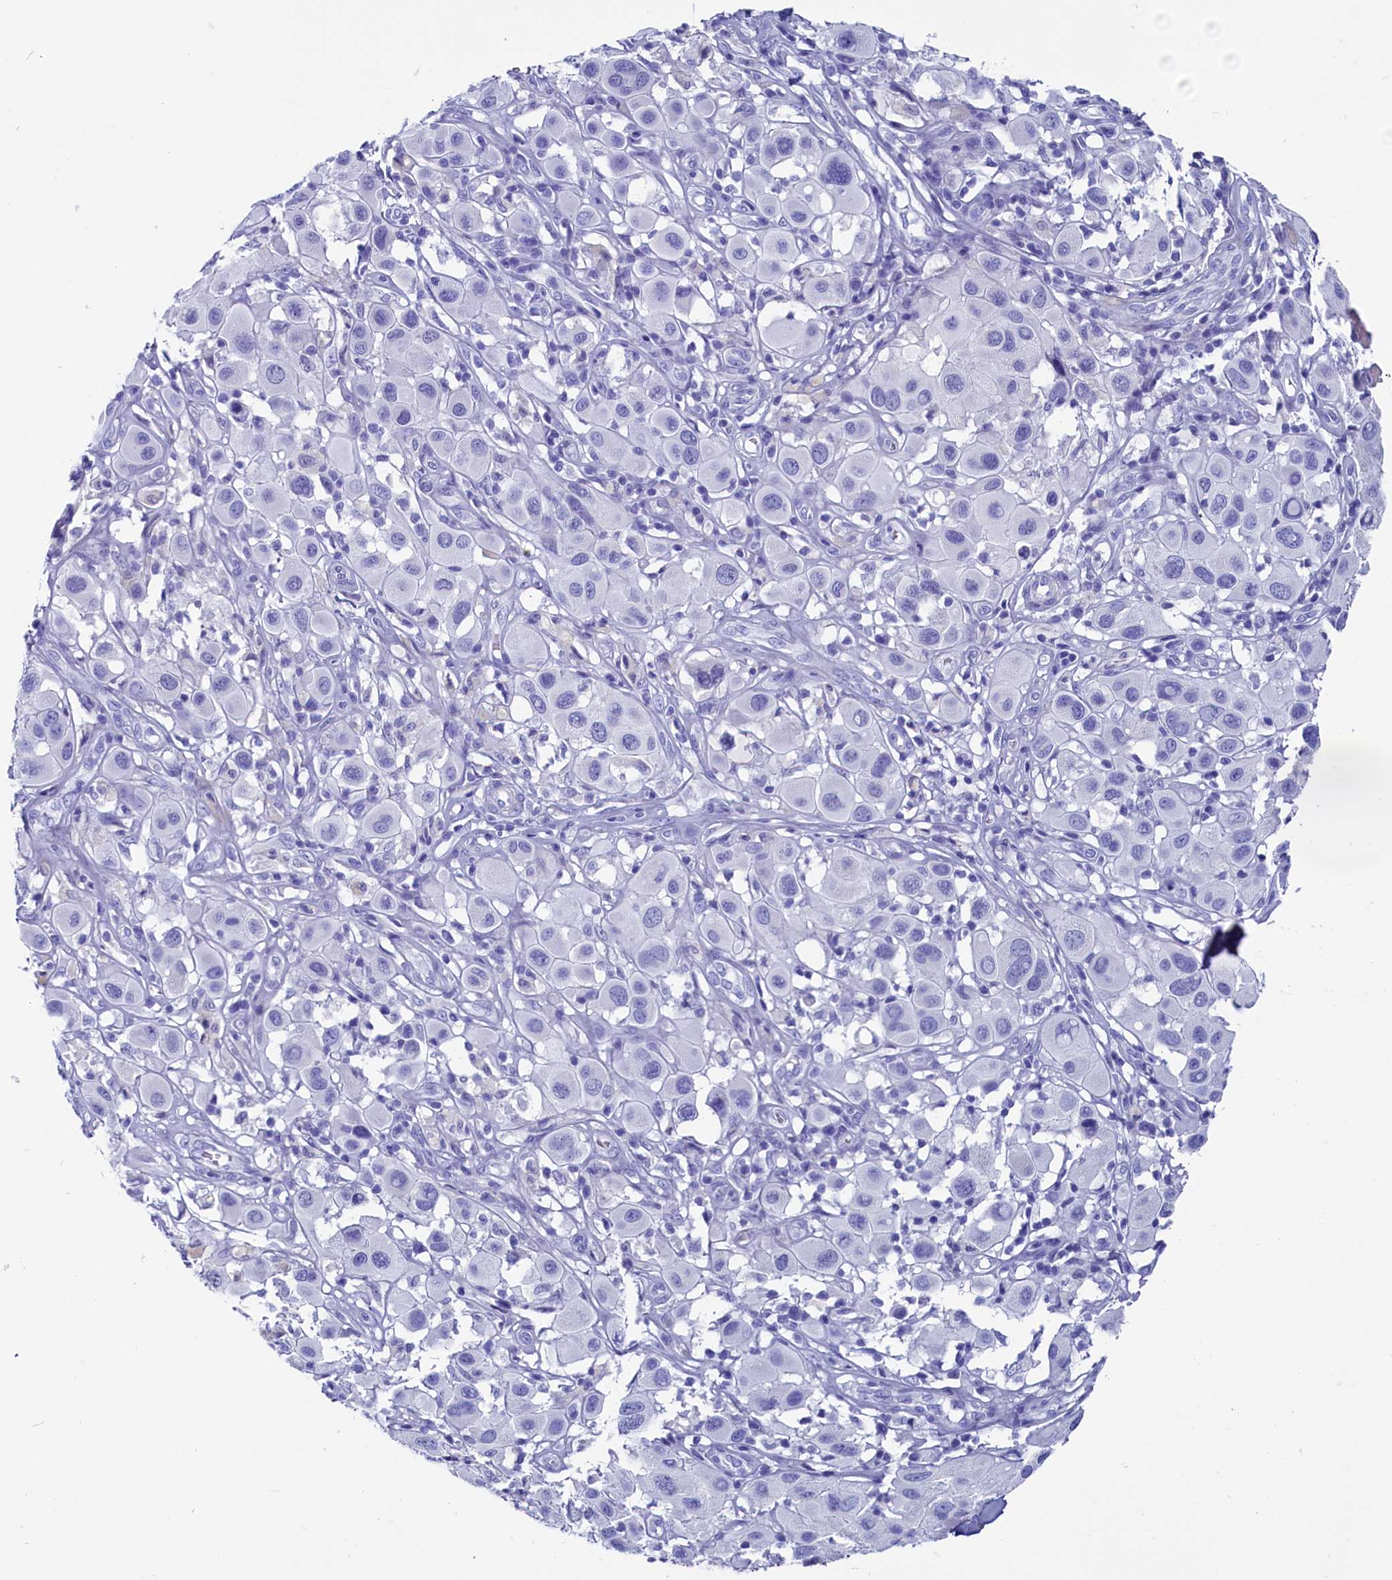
{"staining": {"intensity": "negative", "quantity": "none", "location": "none"}, "tissue": "melanoma", "cell_type": "Tumor cells", "image_type": "cancer", "snomed": [{"axis": "morphology", "description": "Malignant melanoma, Metastatic site"}, {"axis": "topography", "description": "Skin"}], "caption": "A histopathology image of malignant melanoma (metastatic site) stained for a protein displays no brown staining in tumor cells.", "gene": "ANKRD29", "patient": {"sex": "male", "age": 41}}